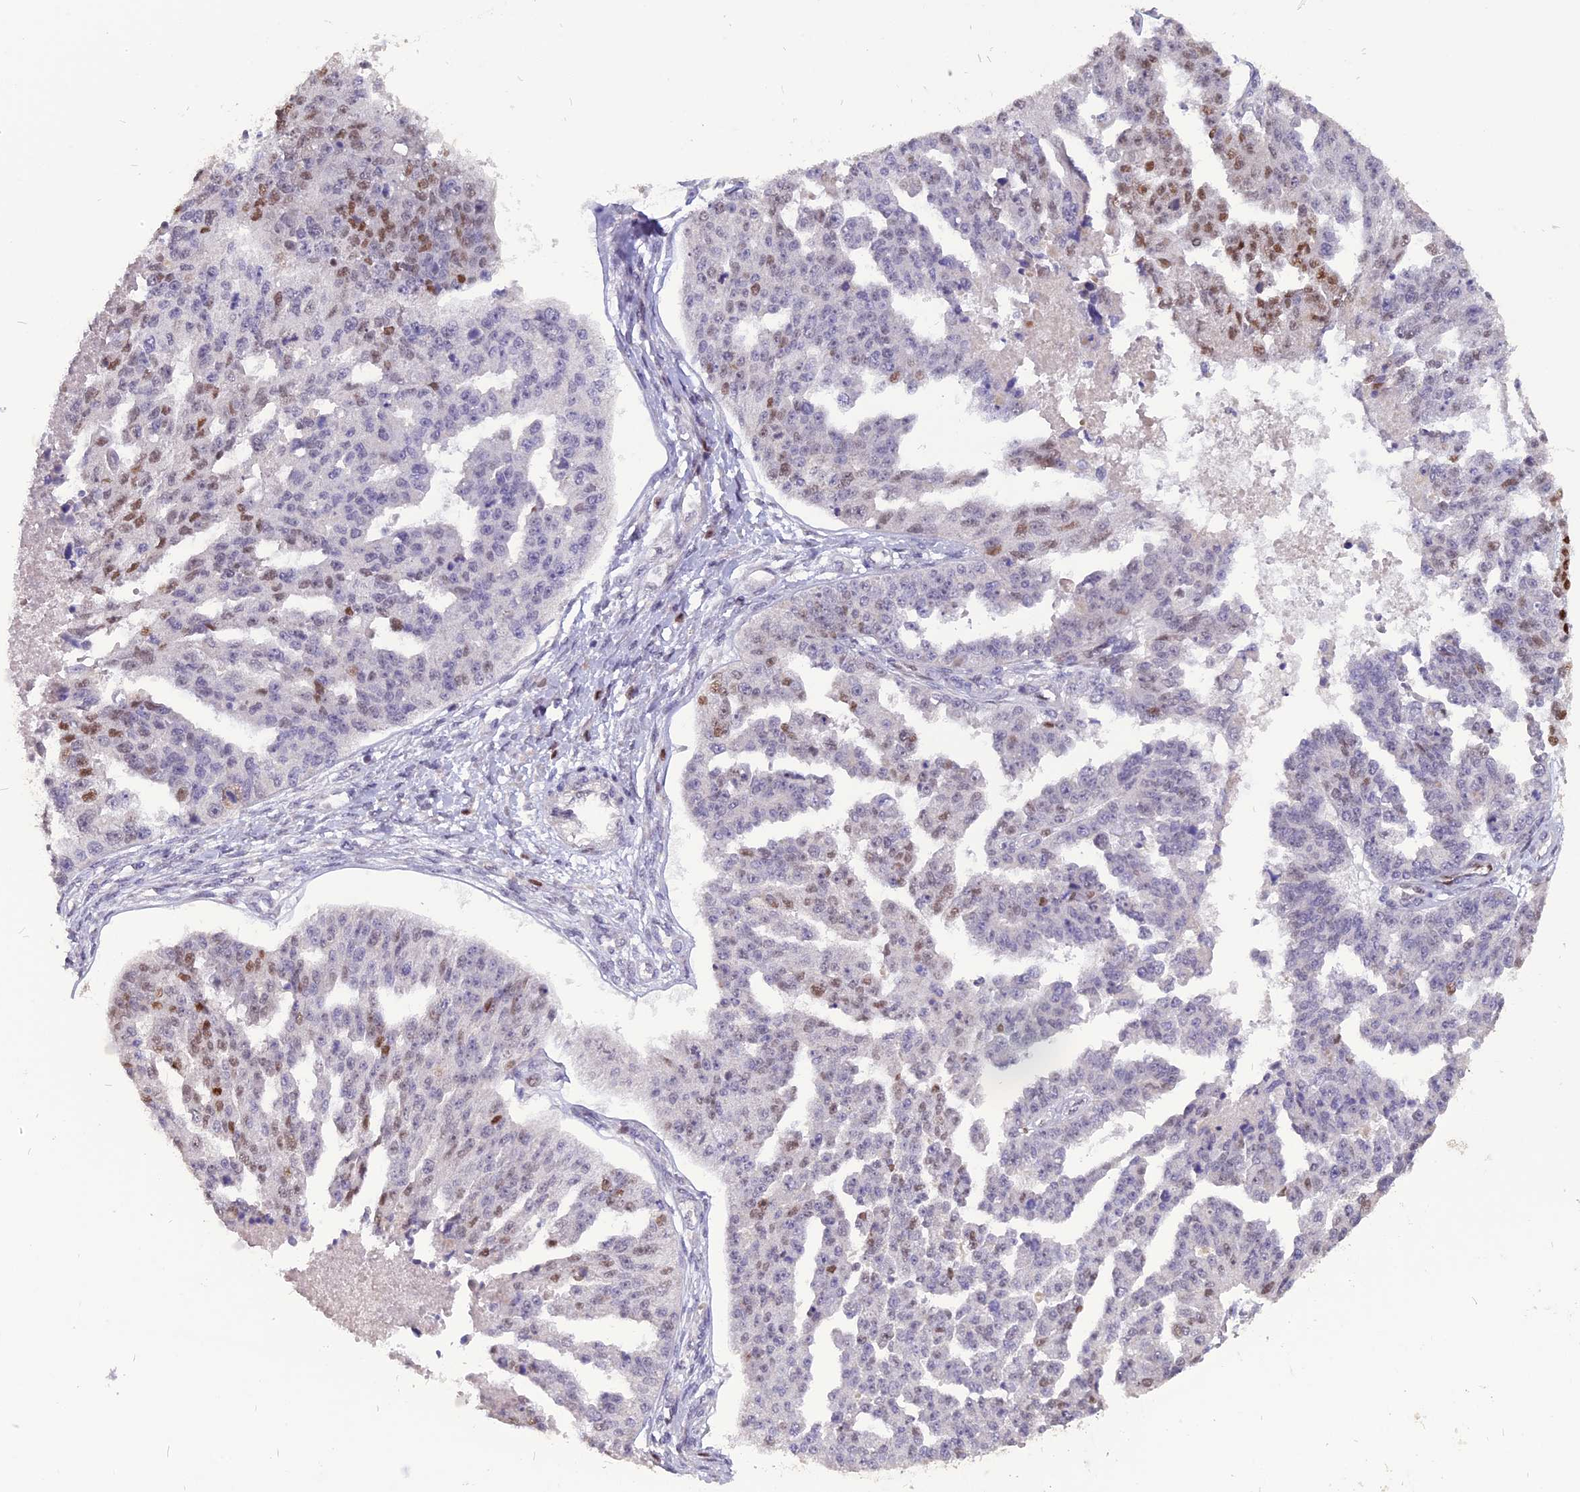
{"staining": {"intensity": "moderate", "quantity": "<25%", "location": "nuclear"}, "tissue": "ovarian cancer", "cell_type": "Tumor cells", "image_type": "cancer", "snomed": [{"axis": "morphology", "description": "Cystadenocarcinoma, serous, NOS"}, {"axis": "topography", "description": "Ovary"}], "caption": "Immunohistochemistry (IHC) of human ovarian cancer (serous cystadenocarcinoma) exhibits low levels of moderate nuclear expression in approximately <25% of tumor cells.", "gene": "TMEM263", "patient": {"sex": "female", "age": 58}}